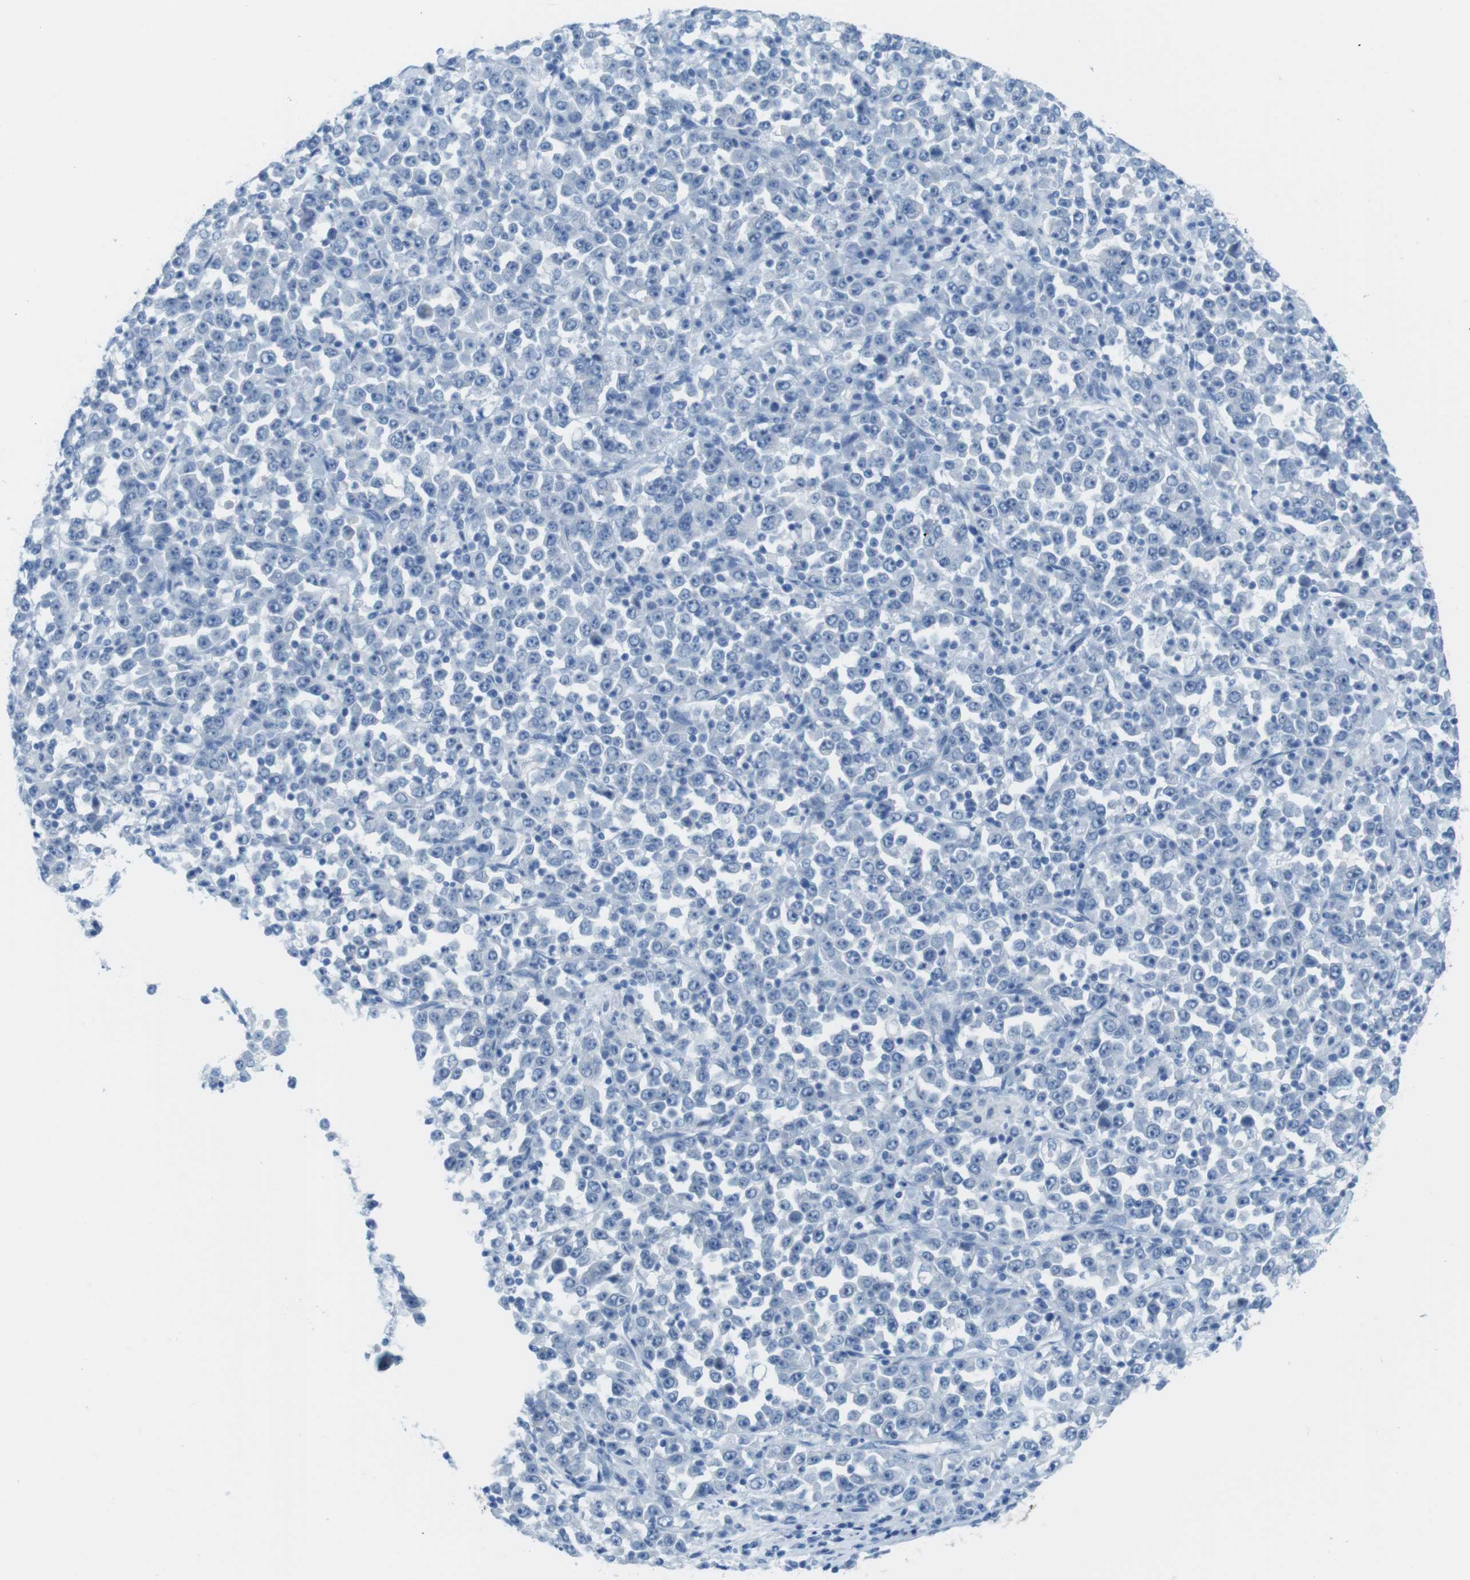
{"staining": {"intensity": "negative", "quantity": "none", "location": "none"}, "tissue": "stomach cancer", "cell_type": "Tumor cells", "image_type": "cancer", "snomed": [{"axis": "morphology", "description": "Normal tissue, NOS"}, {"axis": "morphology", "description": "Adenocarcinoma, NOS"}, {"axis": "topography", "description": "Stomach, upper"}, {"axis": "topography", "description": "Stomach"}], "caption": "This is a image of immunohistochemistry (IHC) staining of stomach cancer, which shows no staining in tumor cells.", "gene": "GAP43", "patient": {"sex": "male", "age": 59}}